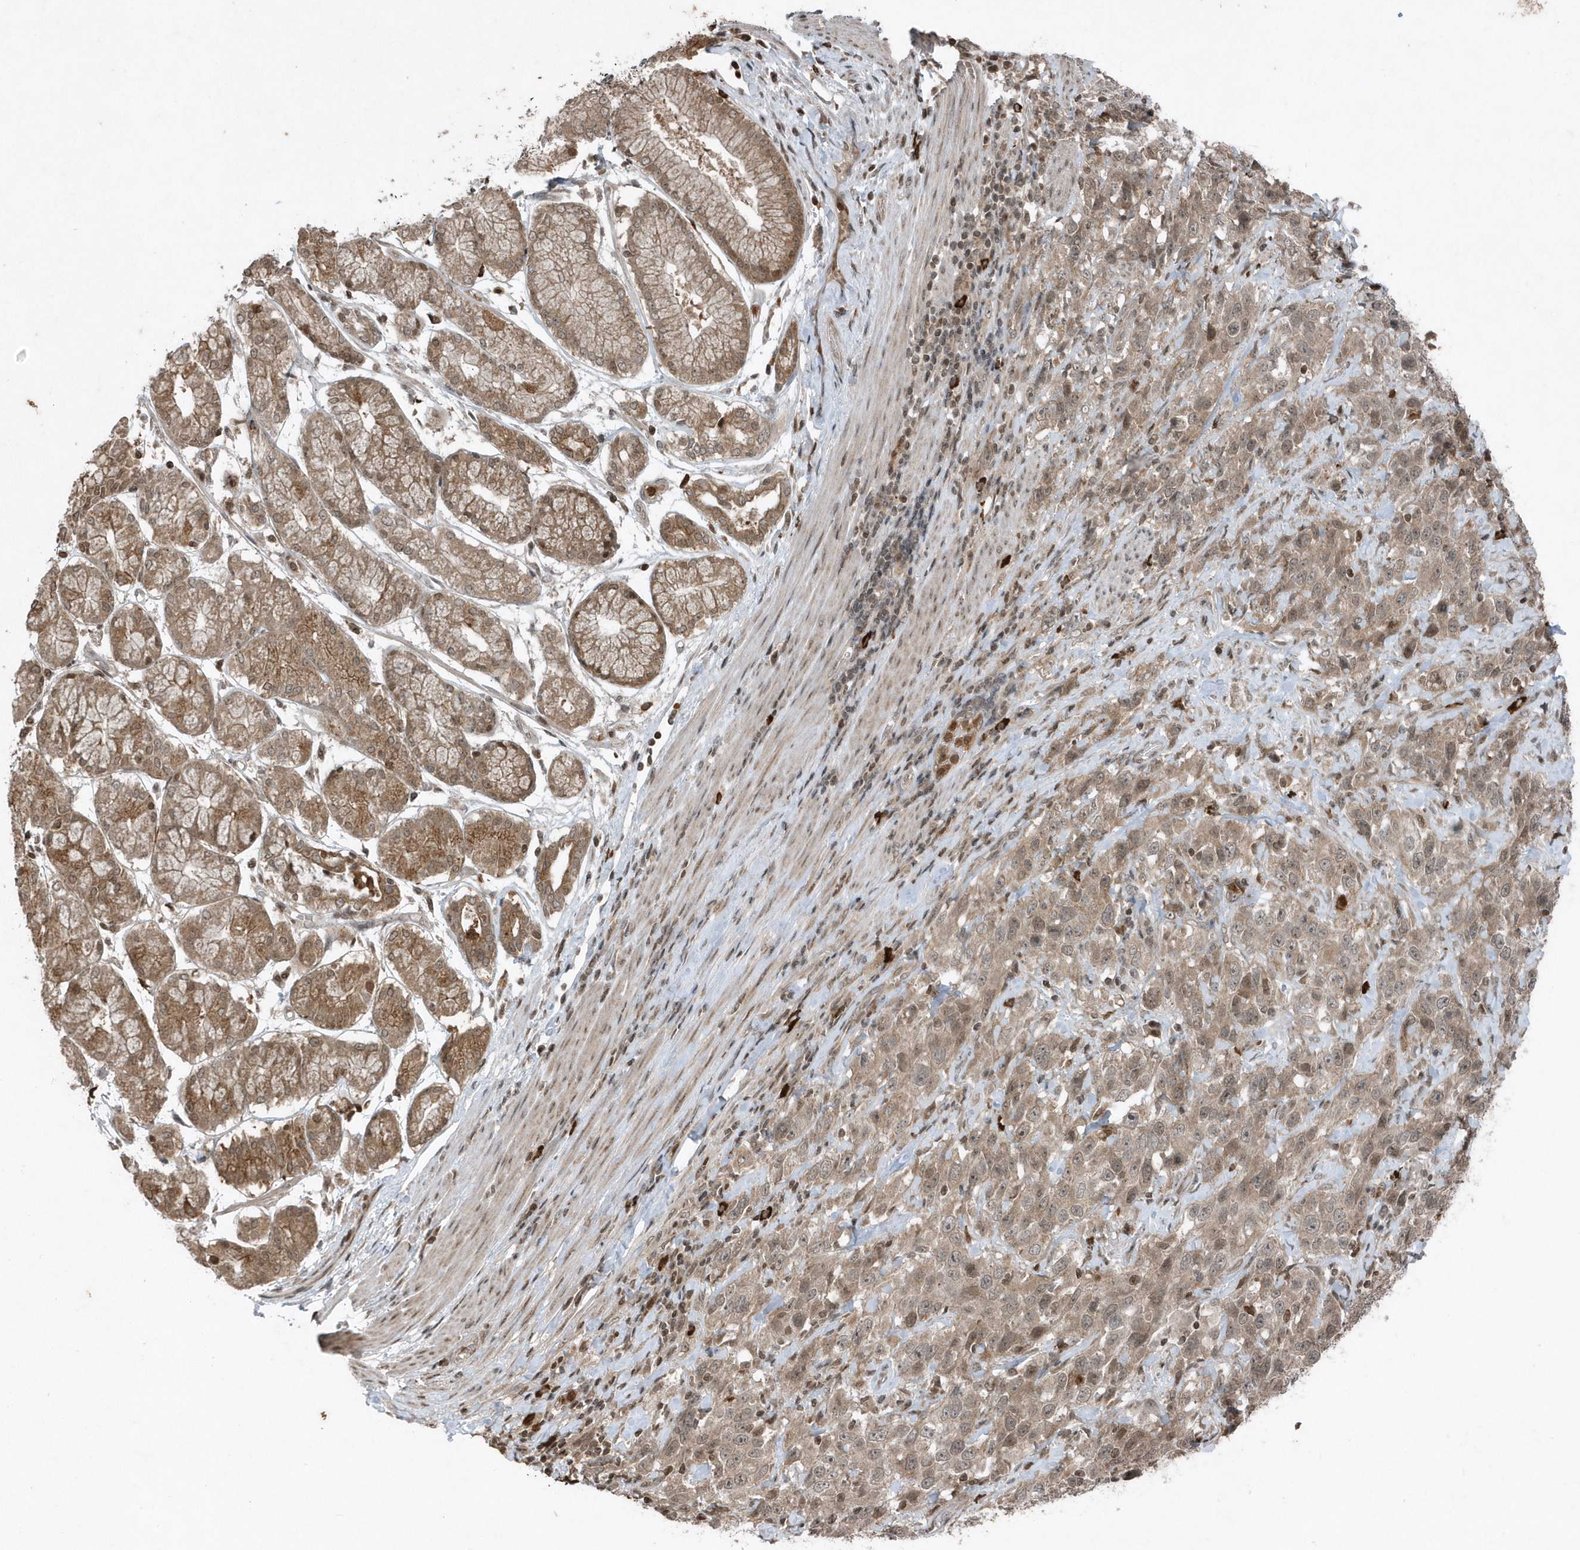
{"staining": {"intensity": "weak", "quantity": ">75%", "location": "cytoplasmic/membranous"}, "tissue": "stomach cancer", "cell_type": "Tumor cells", "image_type": "cancer", "snomed": [{"axis": "morphology", "description": "Normal tissue, NOS"}, {"axis": "morphology", "description": "Adenocarcinoma, NOS"}, {"axis": "topography", "description": "Lymph node"}, {"axis": "topography", "description": "Stomach"}], "caption": "Weak cytoplasmic/membranous staining for a protein is seen in approximately >75% of tumor cells of stomach cancer (adenocarcinoma) using immunohistochemistry.", "gene": "EIF2B1", "patient": {"sex": "male", "age": 48}}